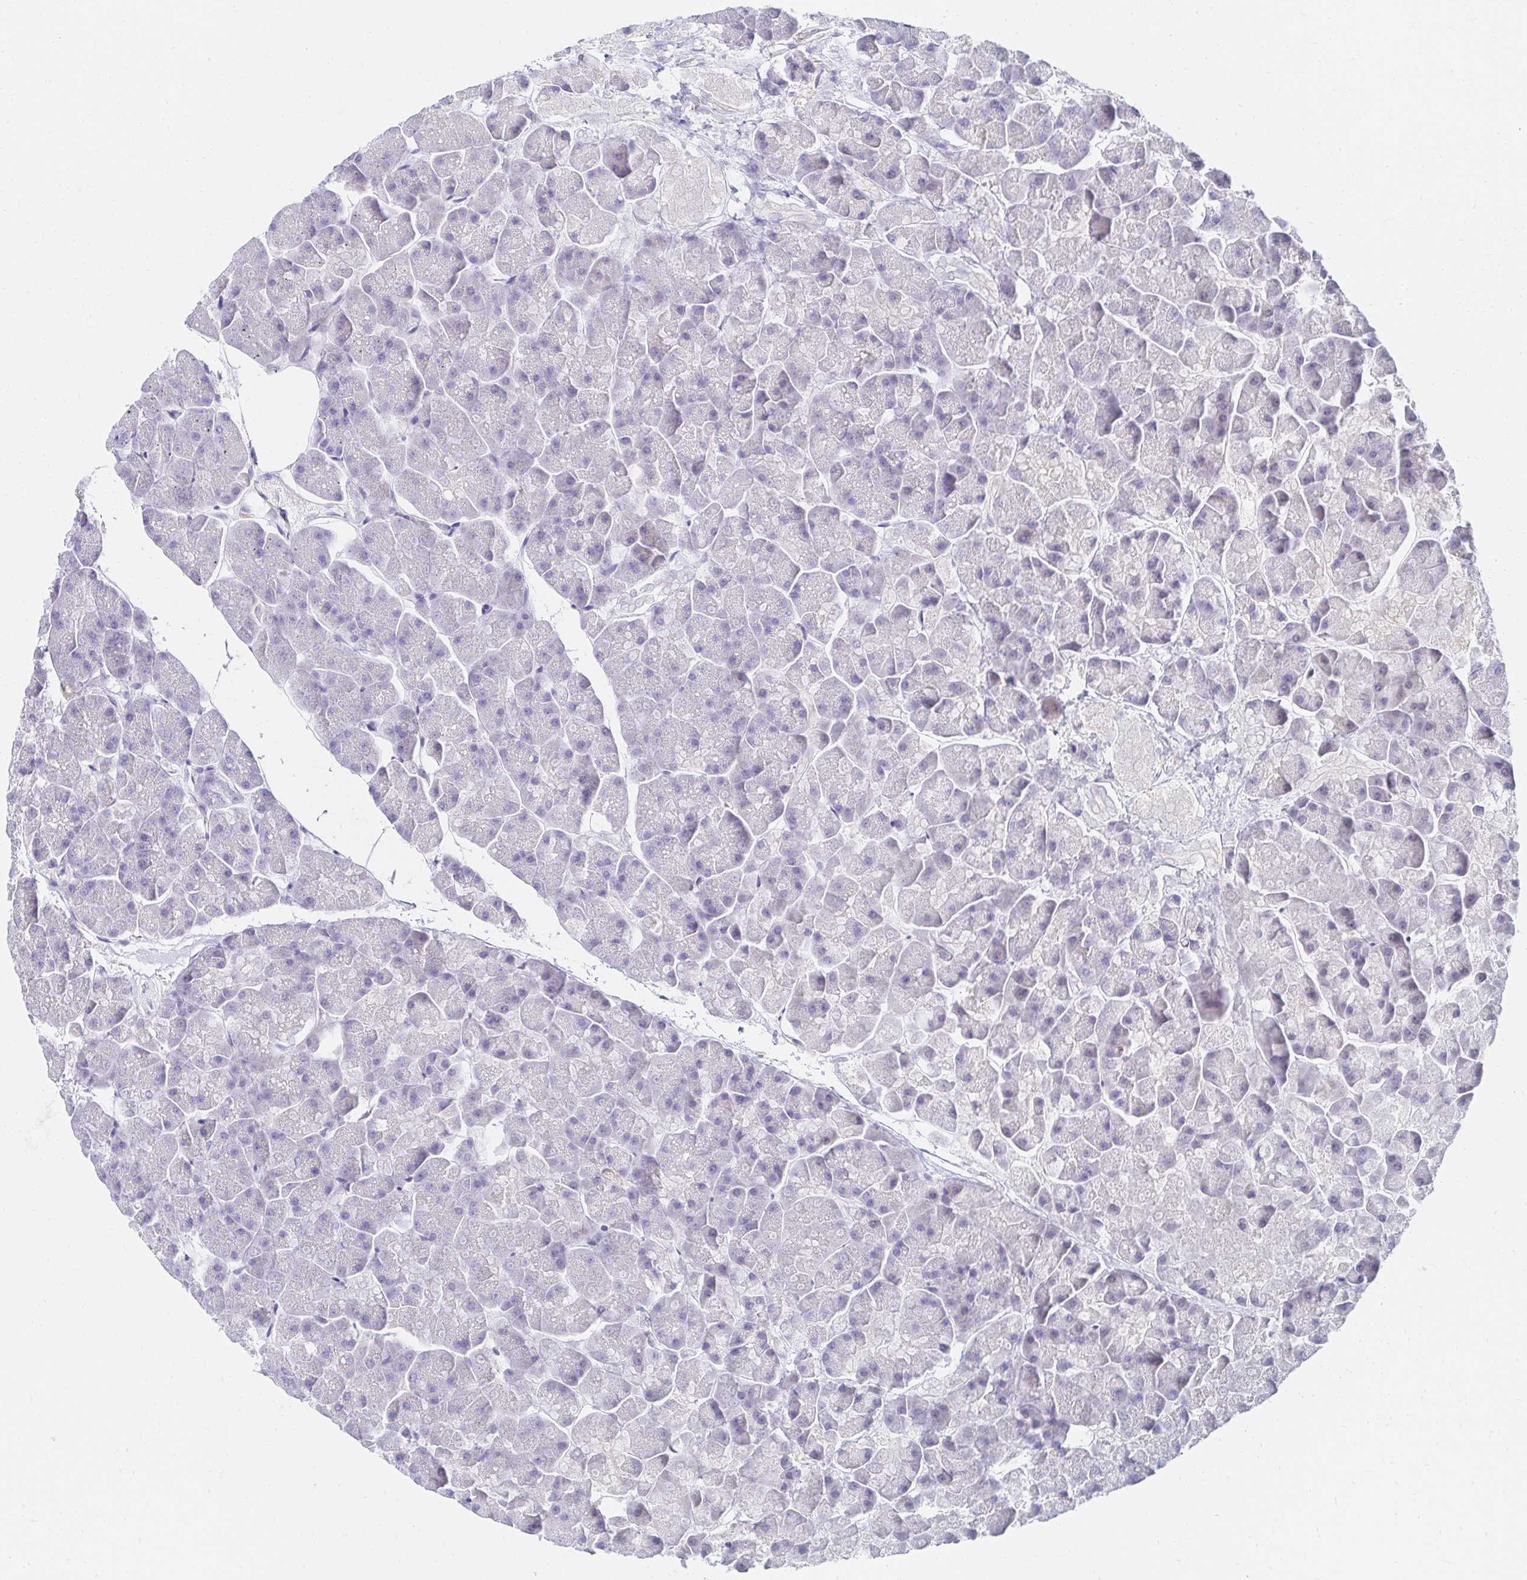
{"staining": {"intensity": "negative", "quantity": "none", "location": "none"}, "tissue": "pancreas", "cell_type": "Exocrine glandular cells", "image_type": "normal", "snomed": [{"axis": "morphology", "description": "Normal tissue, NOS"}, {"axis": "topography", "description": "Pancreas"}, {"axis": "topography", "description": "Peripheral nerve tissue"}], "caption": "An IHC photomicrograph of normal pancreas is shown. There is no staining in exocrine glandular cells of pancreas. (DAB IHC visualized using brightfield microscopy, high magnification).", "gene": "AKAP14", "patient": {"sex": "male", "age": 54}}